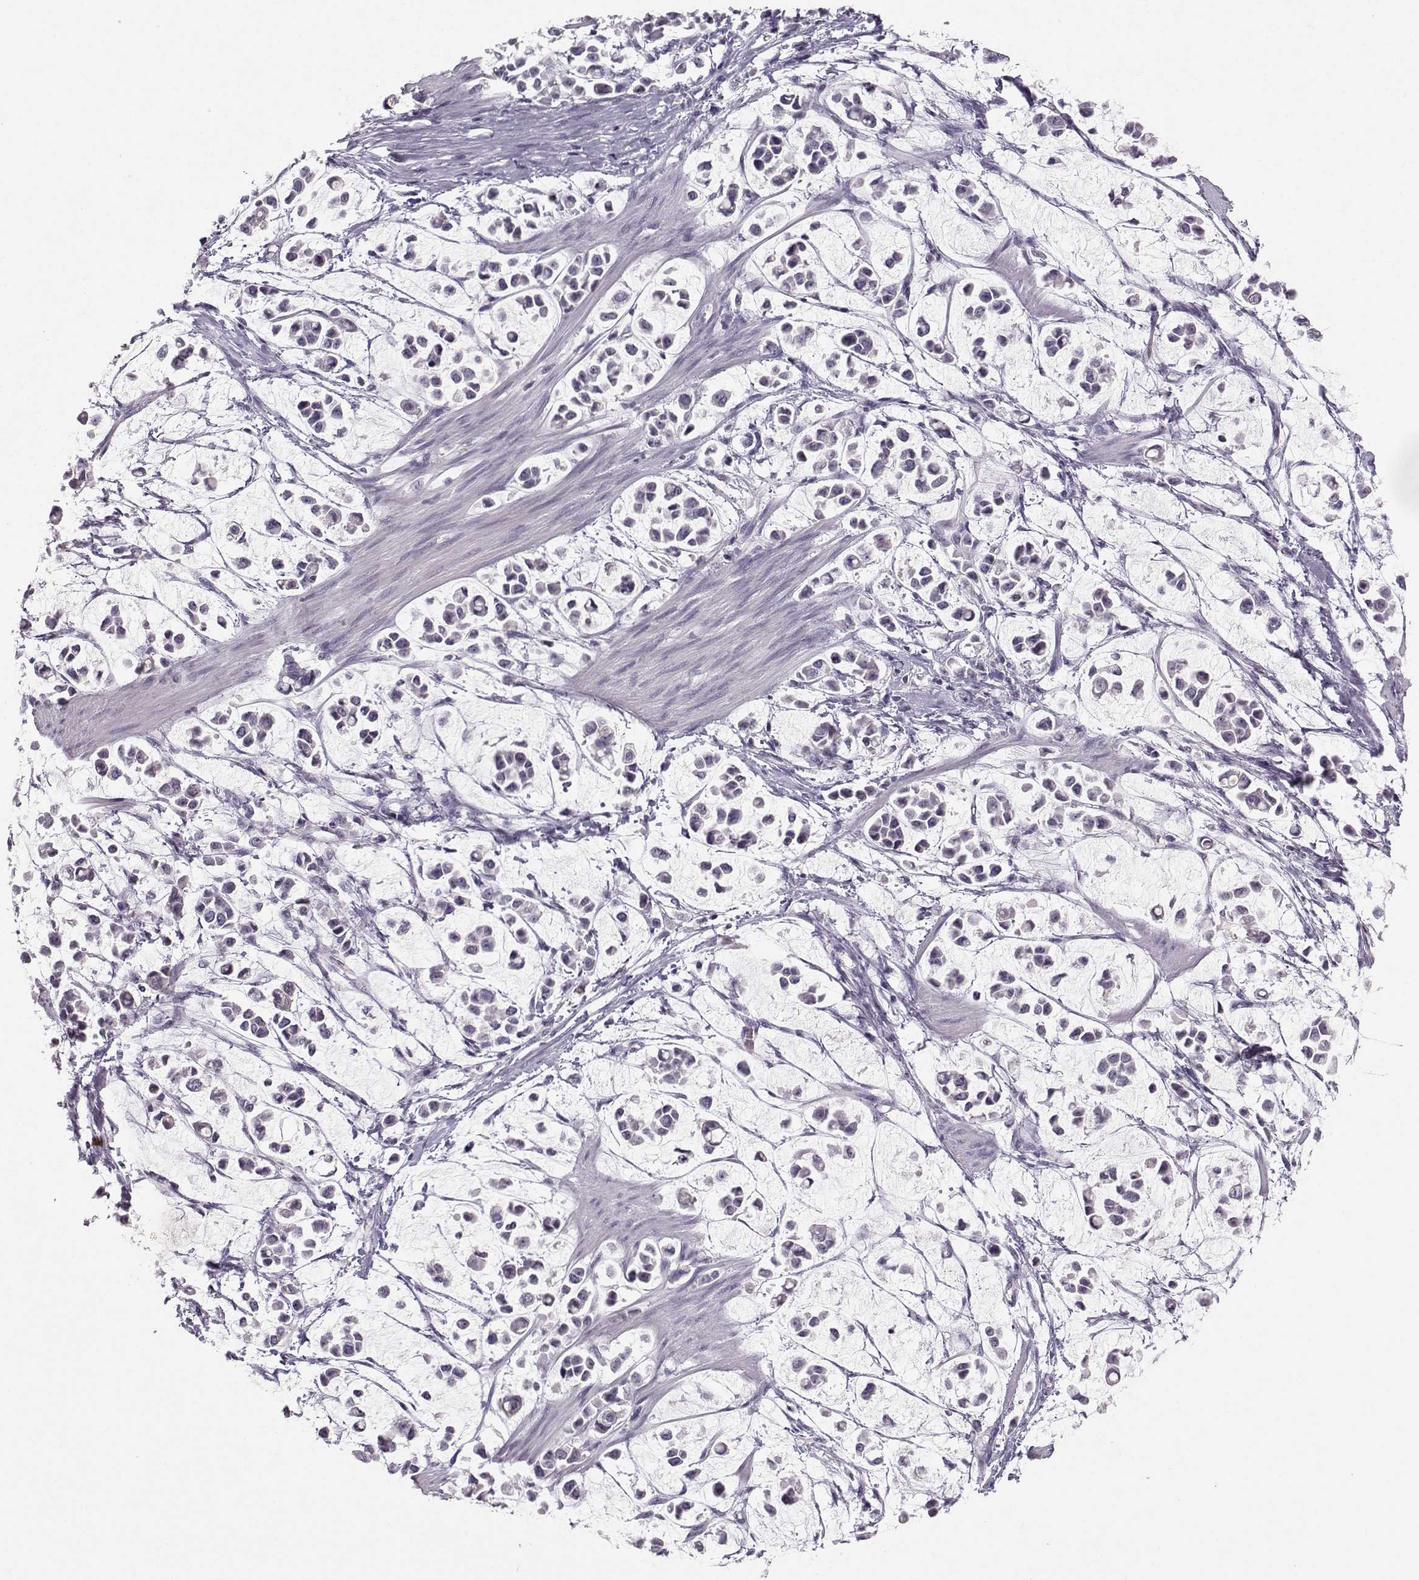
{"staining": {"intensity": "negative", "quantity": "none", "location": "none"}, "tissue": "stomach cancer", "cell_type": "Tumor cells", "image_type": "cancer", "snomed": [{"axis": "morphology", "description": "Adenocarcinoma, NOS"}, {"axis": "topography", "description": "Stomach"}], "caption": "Immunohistochemistry micrograph of neoplastic tissue: human stomach cancer stained with DAB (3,3'-diaminobenzidine) reveals no significant protein expression in tumor cells.", "gene": "PKP2", "patient": {"sex": "male", "age": 82}}